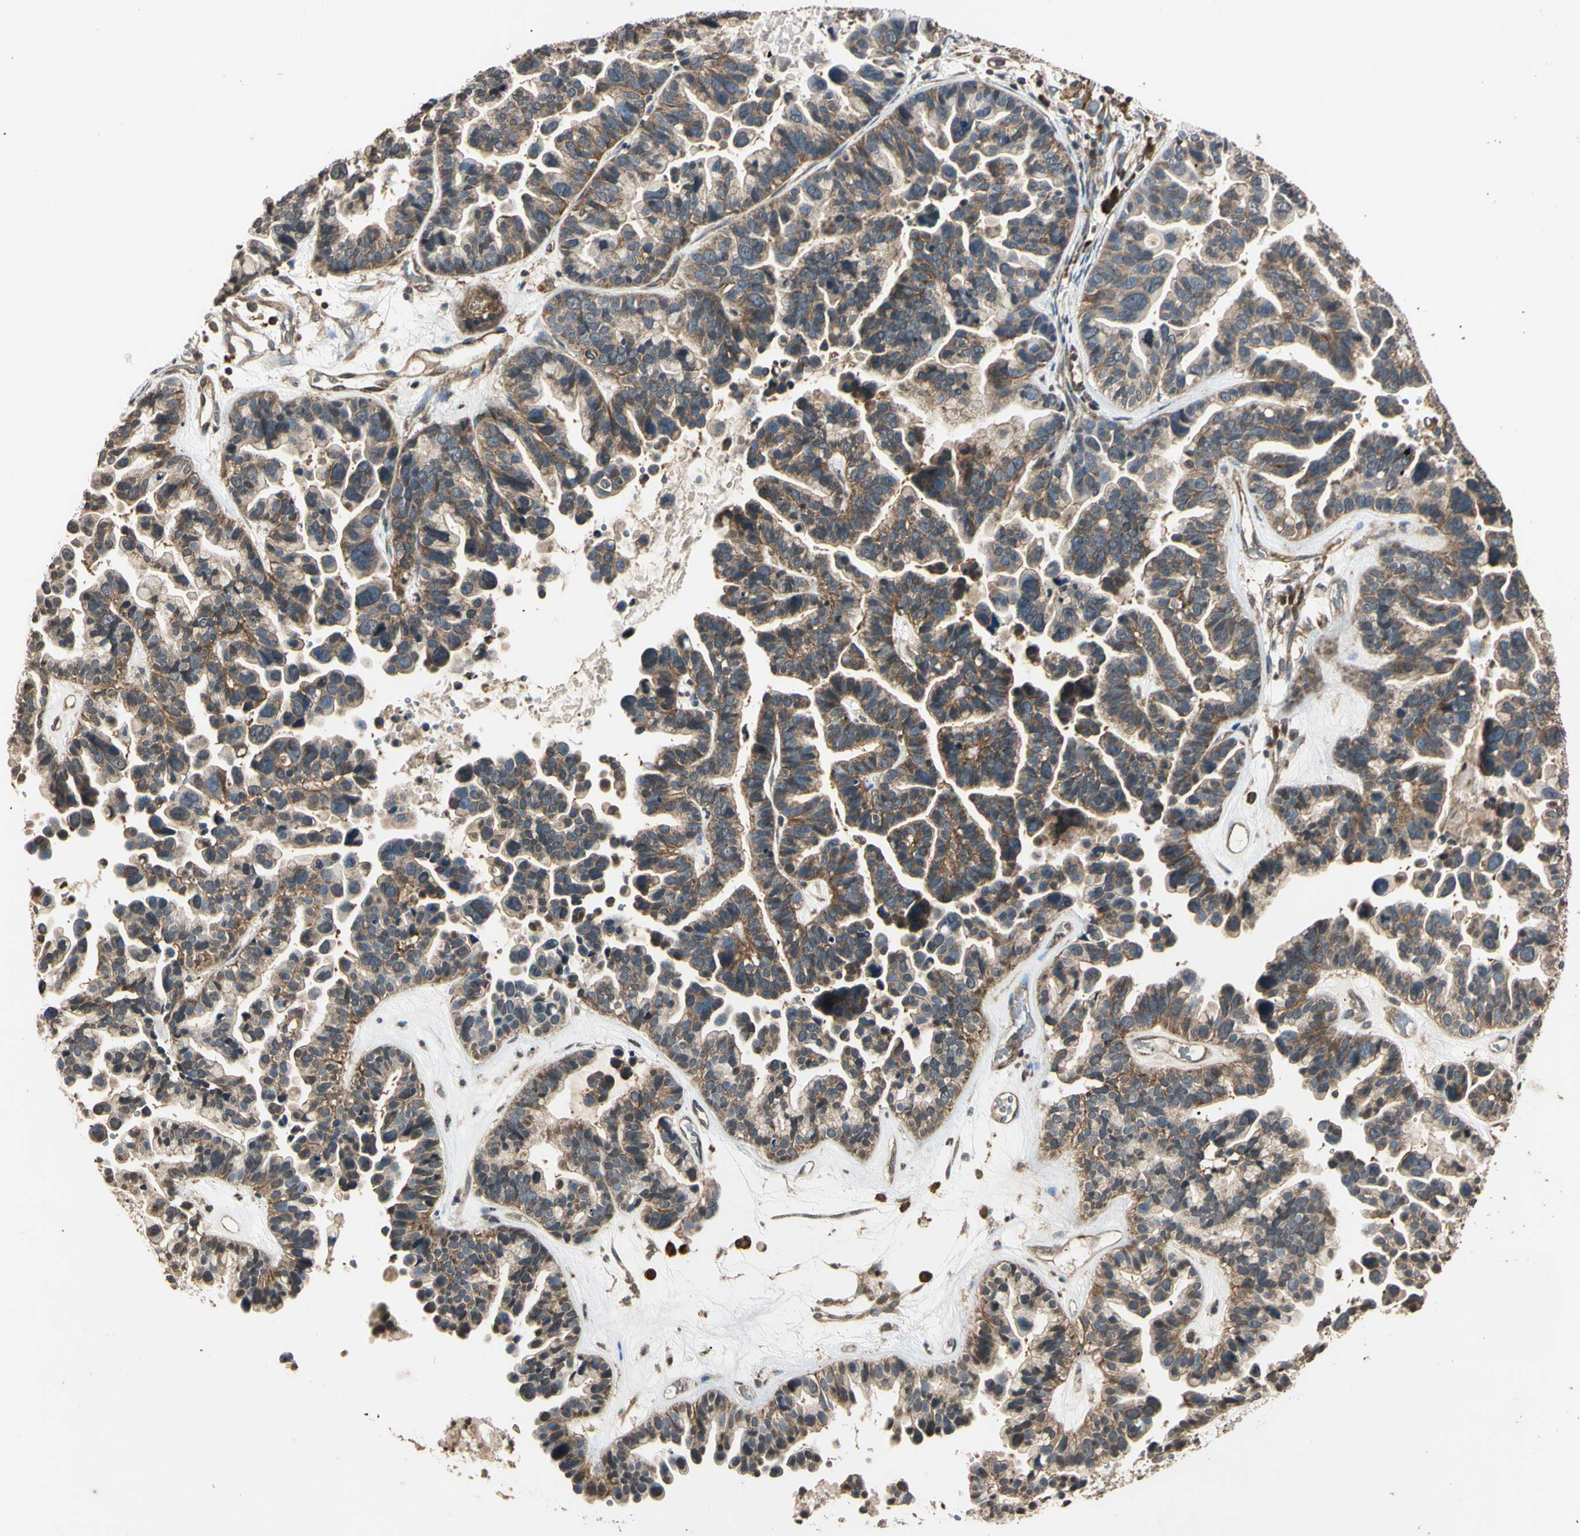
{"staining": {"intensity": "moderate", "quantity": "25%-75%", "location": "cytoplasmic/membranous"}, "tissue": "ovarian cancer", "cell_type": "Tumor cells", "image_type": "cancer", "snomed": [{"axis": "morphology", "description": "Cystadenocarcinoma, serous, NOS"}, {"axis": "topography", "description": "Ovary"}], "caption": "An image showing moderate cytoplasmic/membranous staining in approximately 25%-75% of tumor cells in ovarian serous cystadenocarcinoma, as visualized by brown immunohistochemical staining.", "gene": "EPN1", "patient": {"sex": "female", "age": 56}}